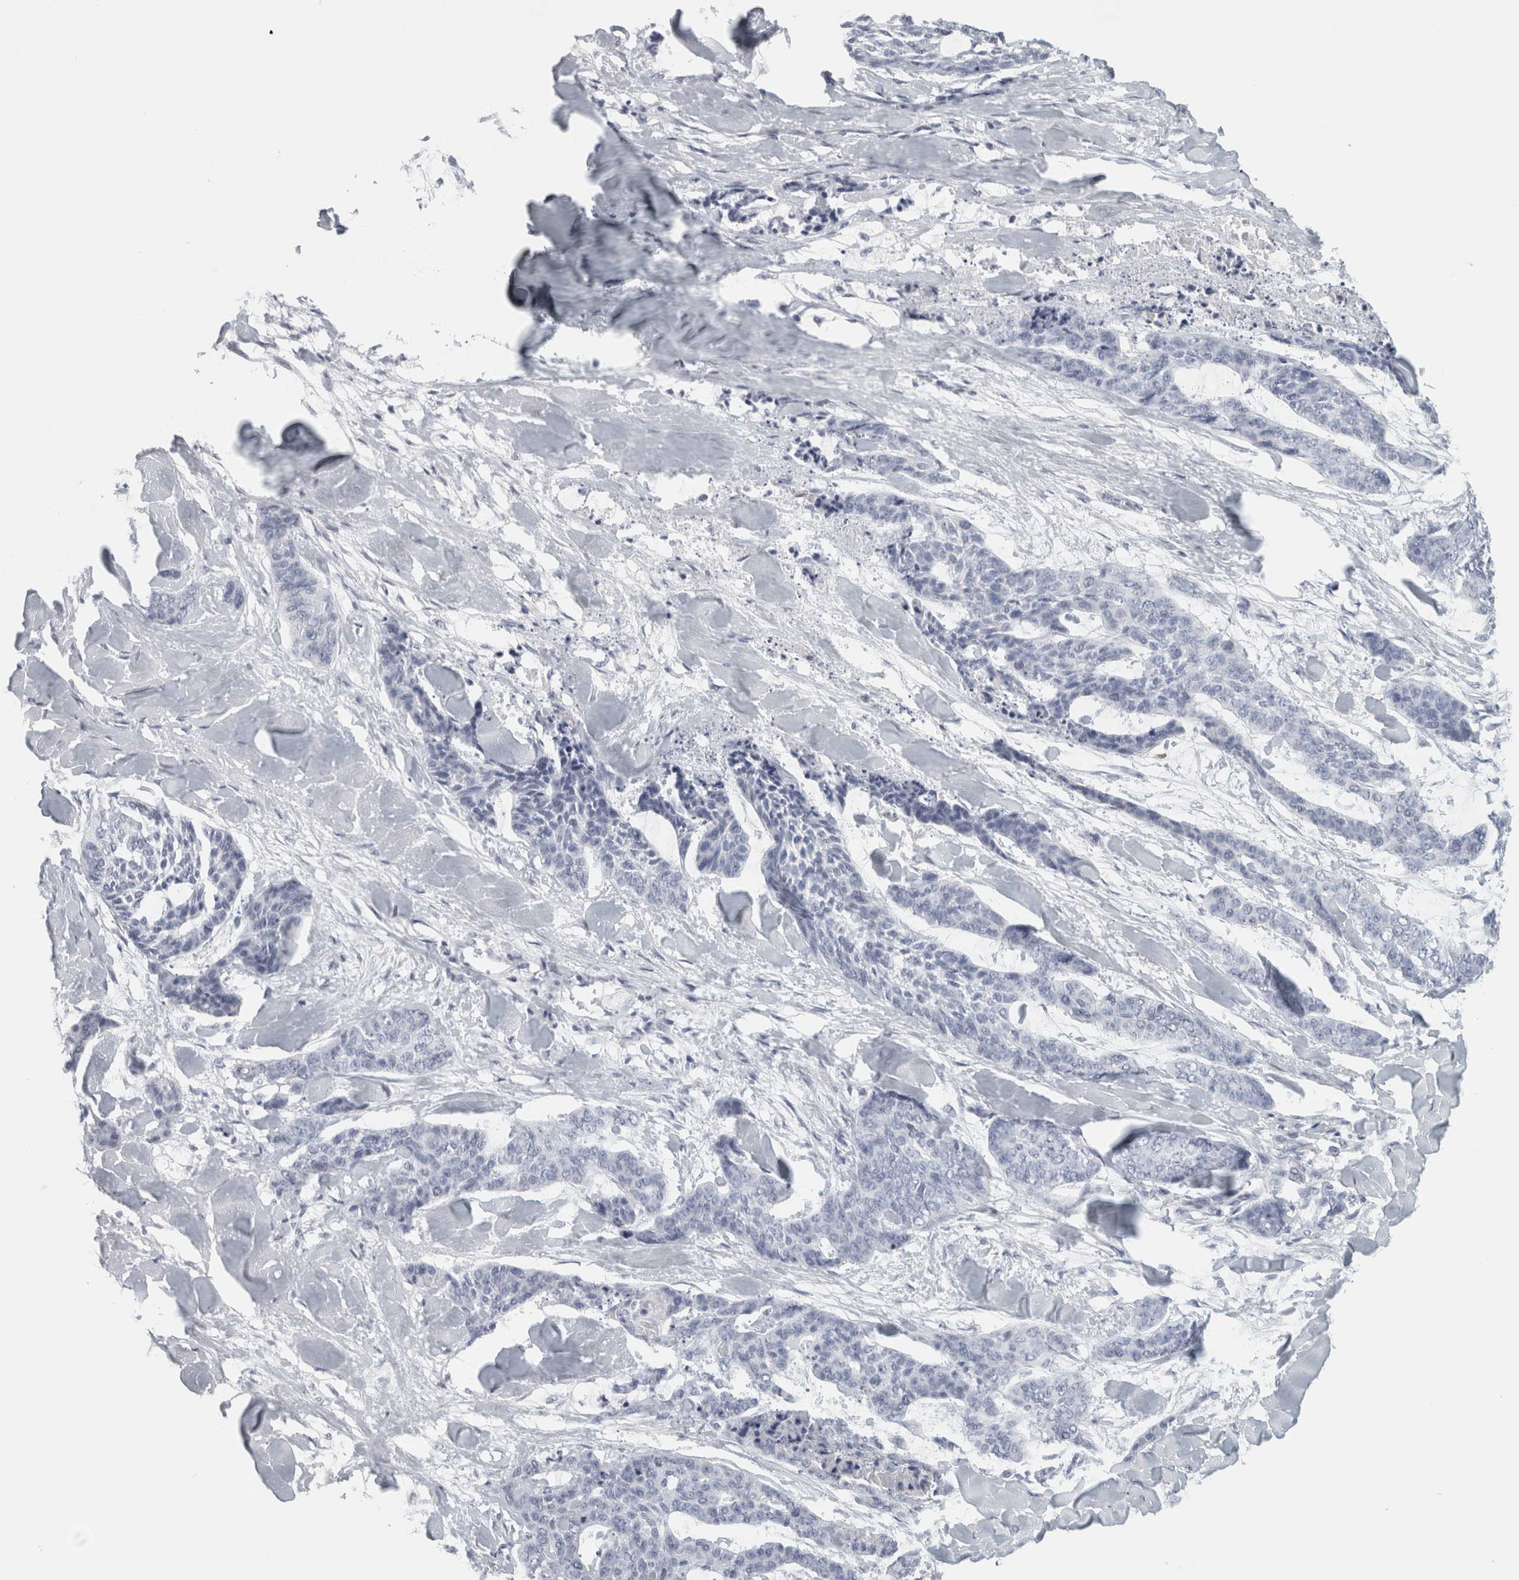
{"staining": {"intensity": "negative", "quantity": "none", "location": "none"}, "tissue": "skin cancer", "cell_type": "Tumor cells", "image_type": "cancer", "snomed": [{"axis": "morphology", "description": "Basal cell carcinoma"}, {"axis": "topography", "description": "Skin"}], "caption": "DAB (3,3'-diaminobenzidine) immunohistochemical staining of skin cancer reveals no significant positivity in tumor cells. (Brightfield microscopy of DAB (3,3'-diaminobenzidine) immunohistochemistry (IHC) at high magnification).", "gene": "CPE", "patient": {"sex": "female", "age": 64}}